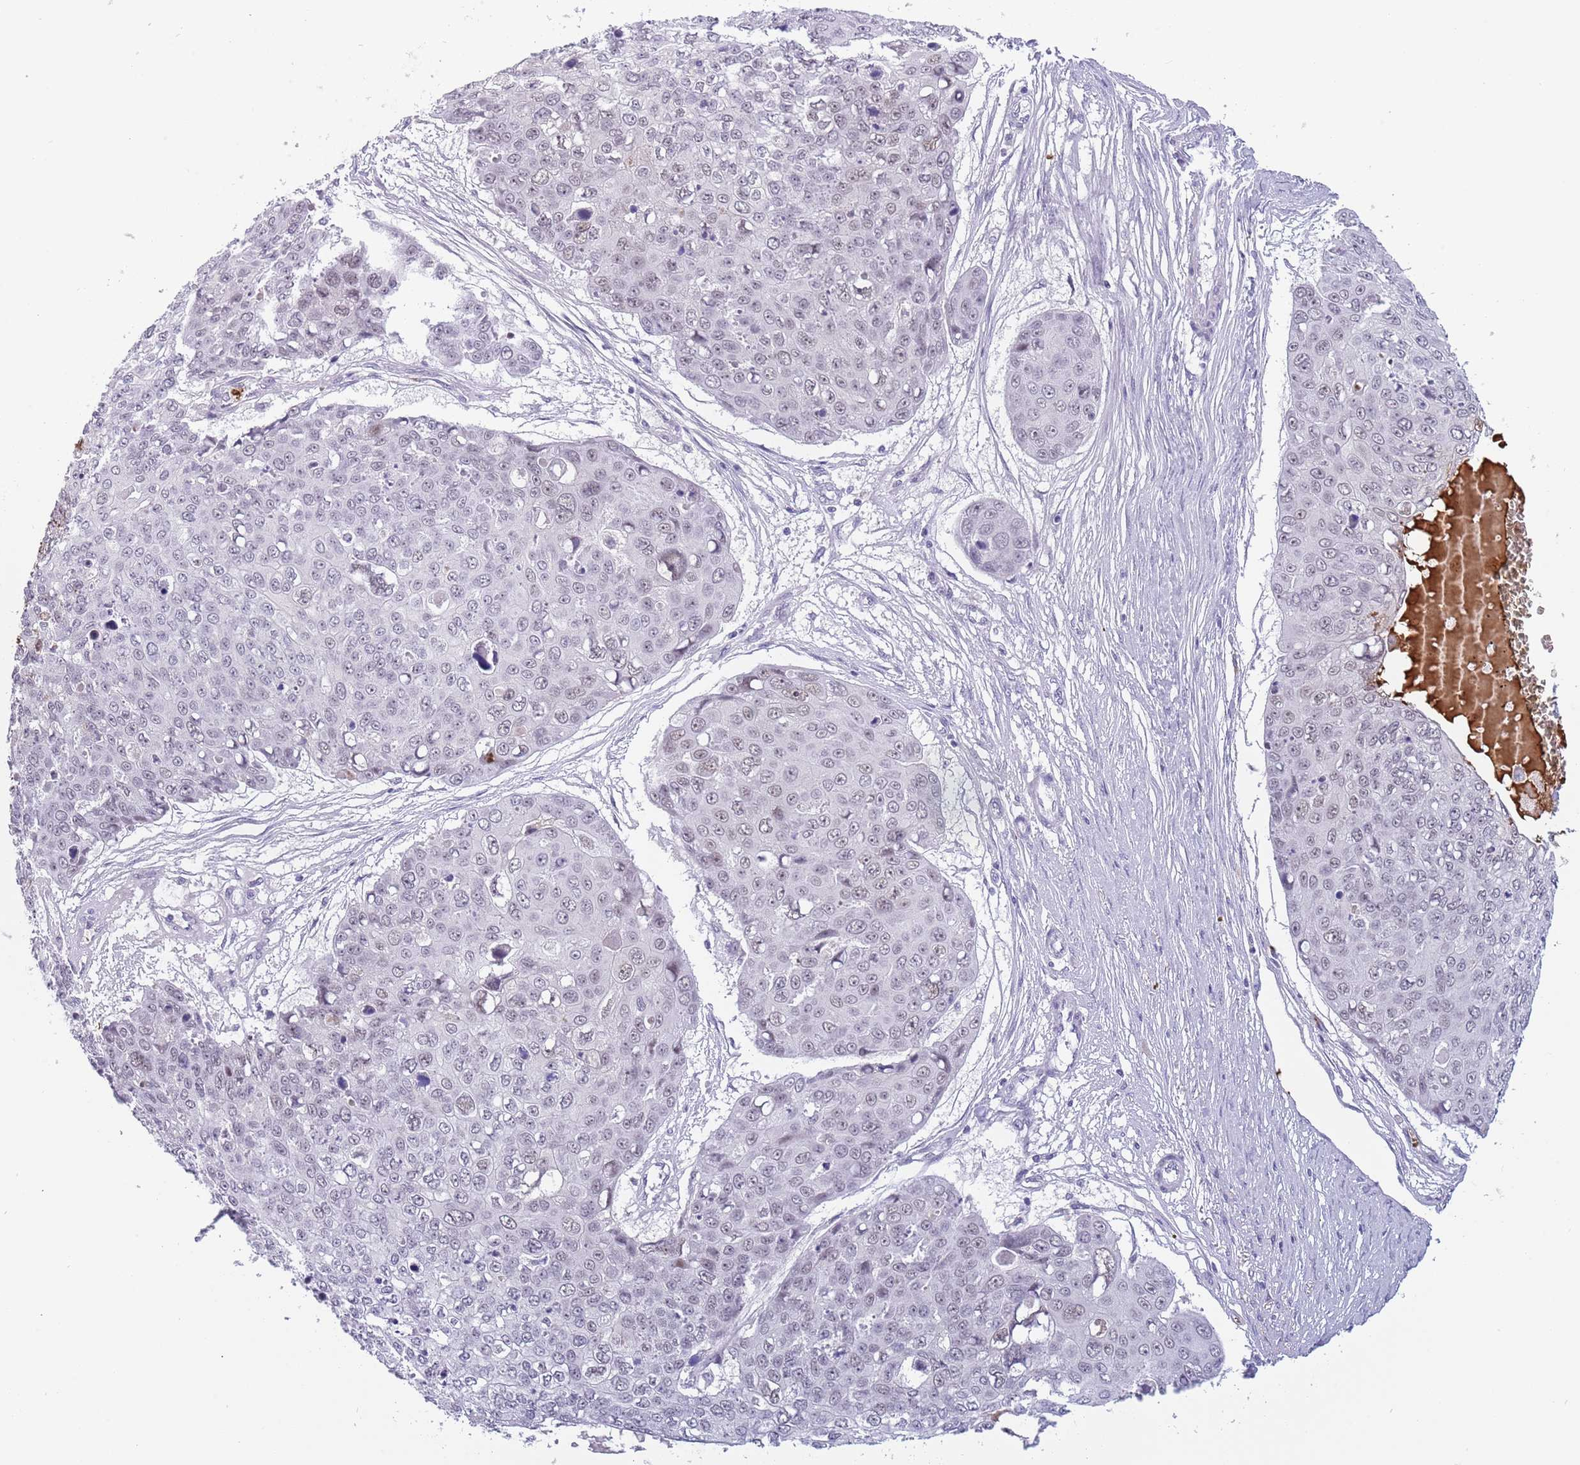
{"staining": {"intensity": "weak", "quantity": "25%-75%", "location": "nuclear"}, "tissue": "skin cancer", "cell_type": "Tumor cells", "image_type": "cancer", "snomed": [{"axis": "morphology", "description": "Squamous cell carcinoma, NOS"}, {"axis": "topography", "description": "Skin"}], "caption": "Immunohistochemistry (IHC) of skin cancer (squamous cell carcinoma) exhibits low levels of weak nuclear positivity in approximately 25%-75% of tumor cells.", "gene": "LYPD6B", "patient": {"sex": "male", "age": 71}}